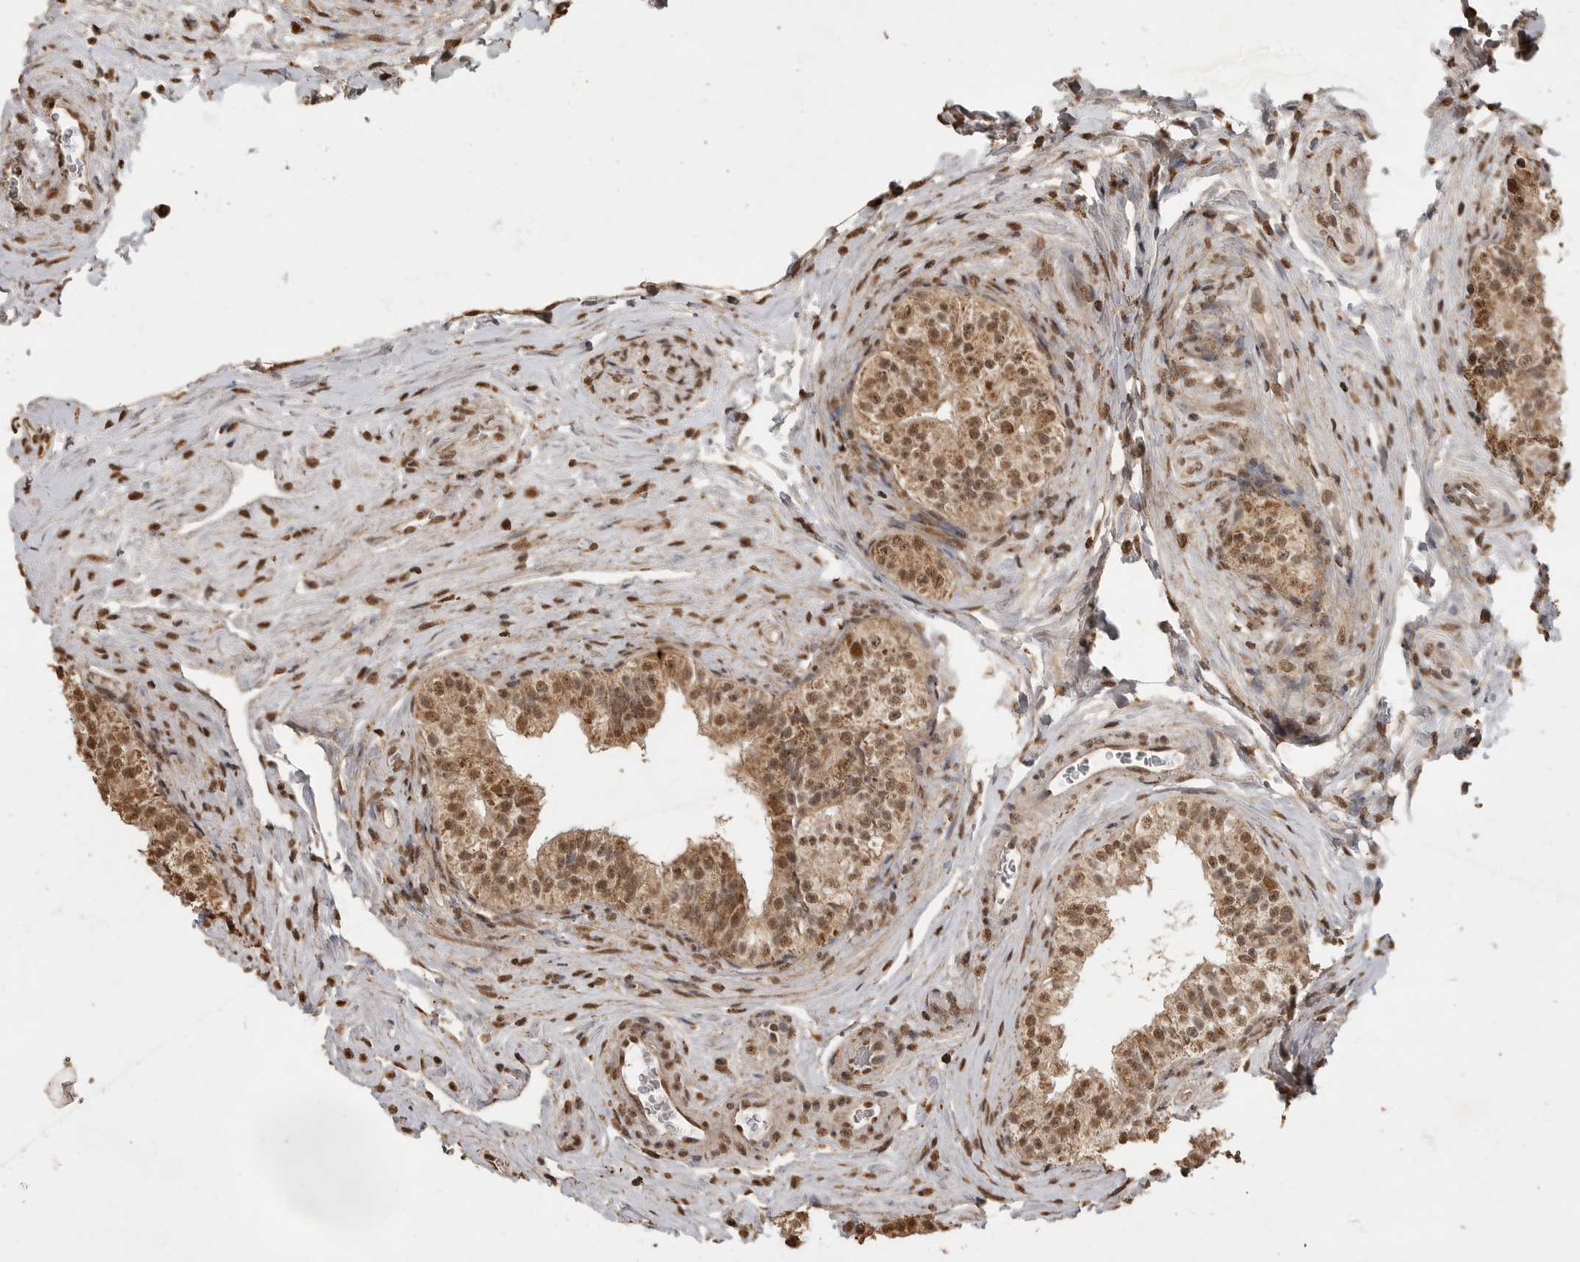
{"staining": {"intensity": "moderate", "quantity": ">75%", "location": "cytoplasmic/membranous,nuclear"}, "tissue": "epididymis", "cell_type": "Glandular cells", "image_type": "normal", "snomed": [{"axis": "morphology", "description": "Normal tissue, NOS"}, {"axis": "topography", "description": "Epididymis"}], "caption": "Immunohistochemical staining of normal epididymis demonstrates moderate cytoplasmic/membranous,nuclear protein expression in about >75% of glandular cells.", "gene": "MAFG", "patient": {"sex": "male", "age": 49}}